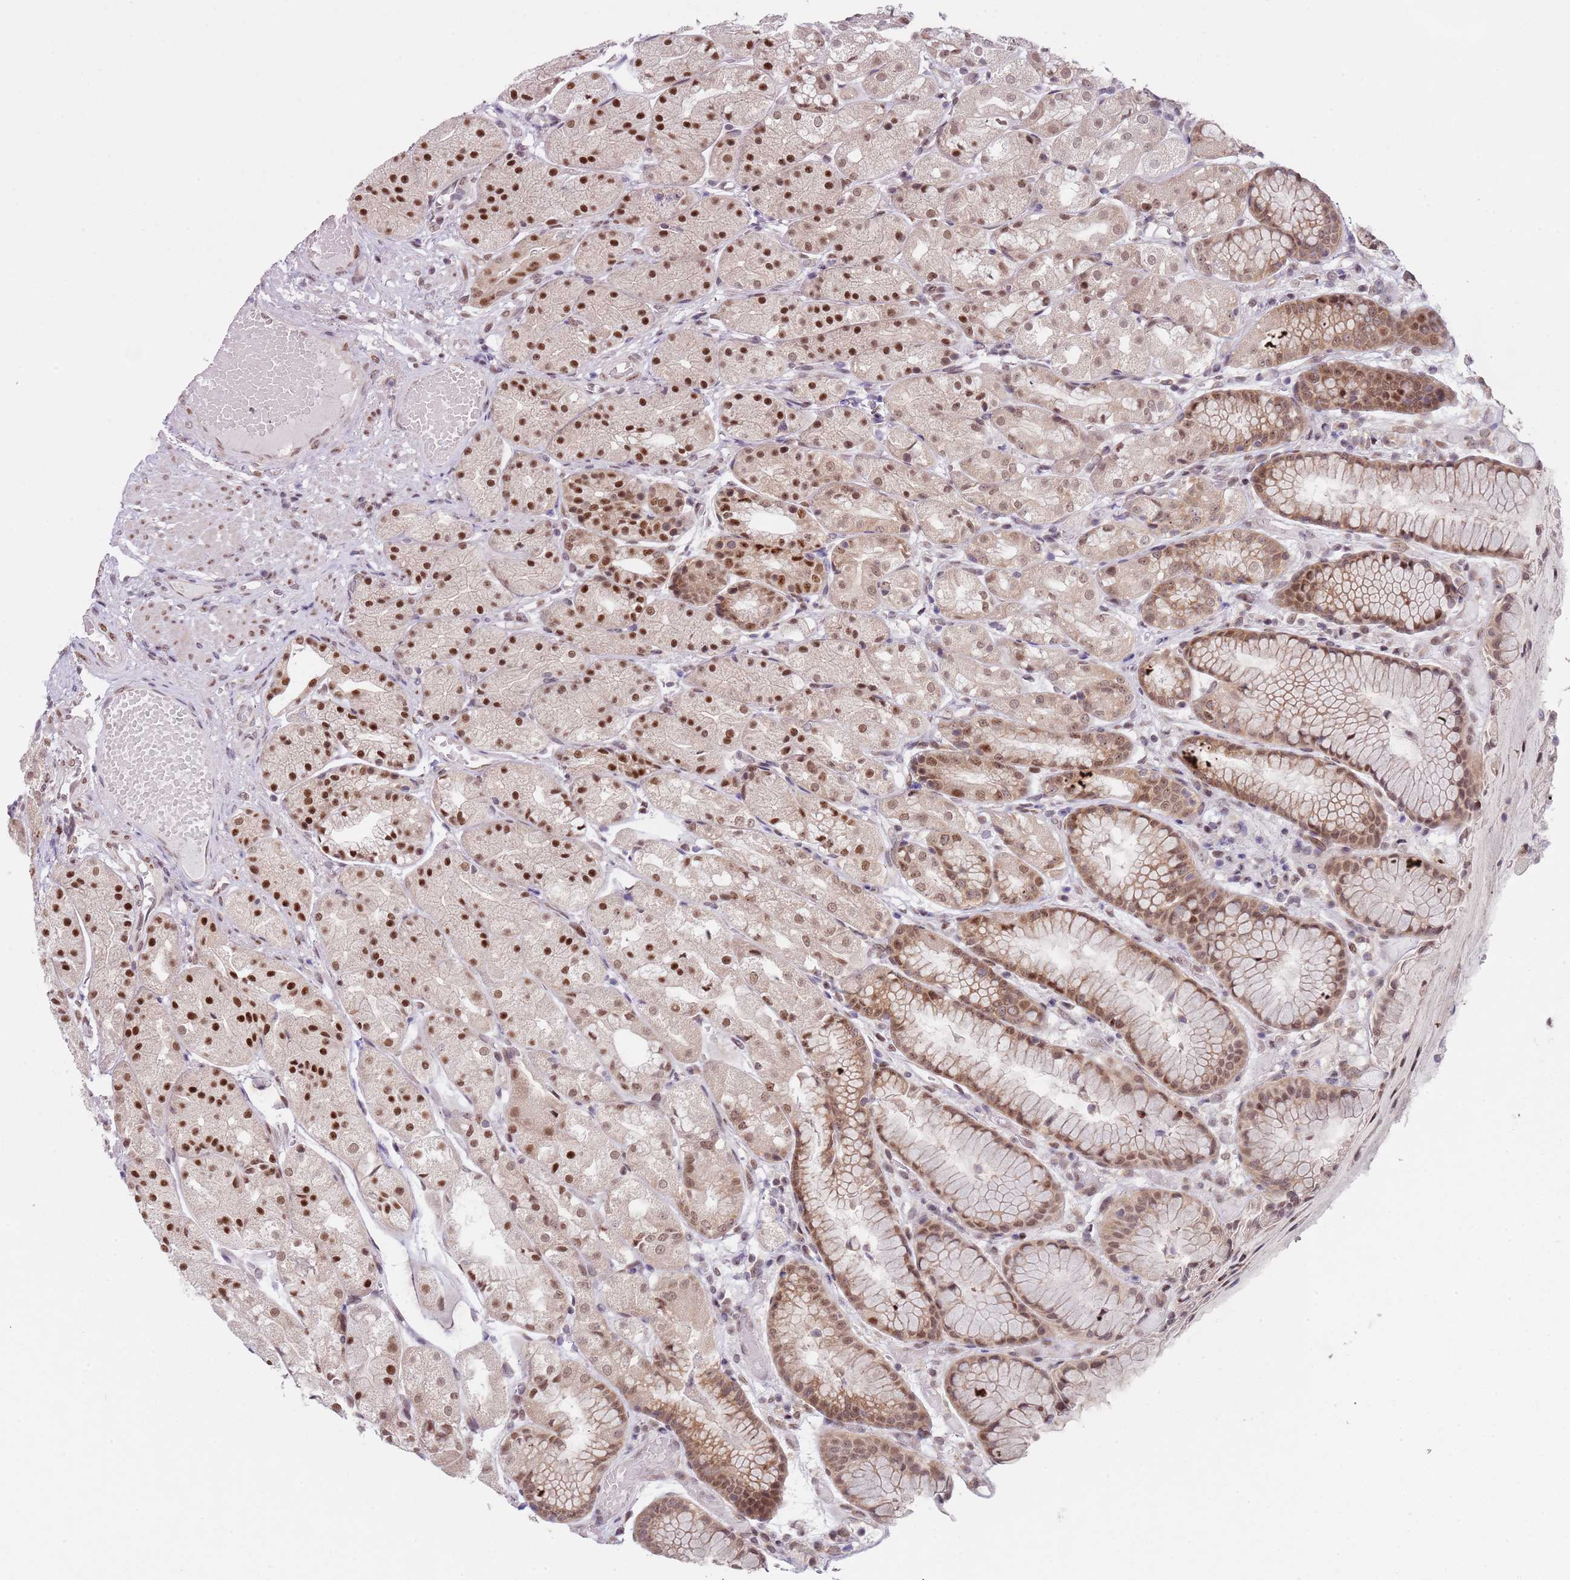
{"staining": {"intensity": "strong", "quantity": ">75%", "location": "cytoplasmic/membranous,nuclear"}, "tissue": "stomach", "cell_type": "Glandular cells", "image_type": "normal", "snomed": [{"axis": "morphology", "description": "Normal tissue, NOS"}, {"axis": "topography", "description": "Stomach, upper"}], "caption": "An immunohistochemistry micrograph of normal tissue is shown. Protein staining in brown labels strong cytoplasmic/membranous,nuclear positivity in stomach within glandular cells.", "gene": "SLC25A32", "patient": {"sex": "male", "age": 72}}